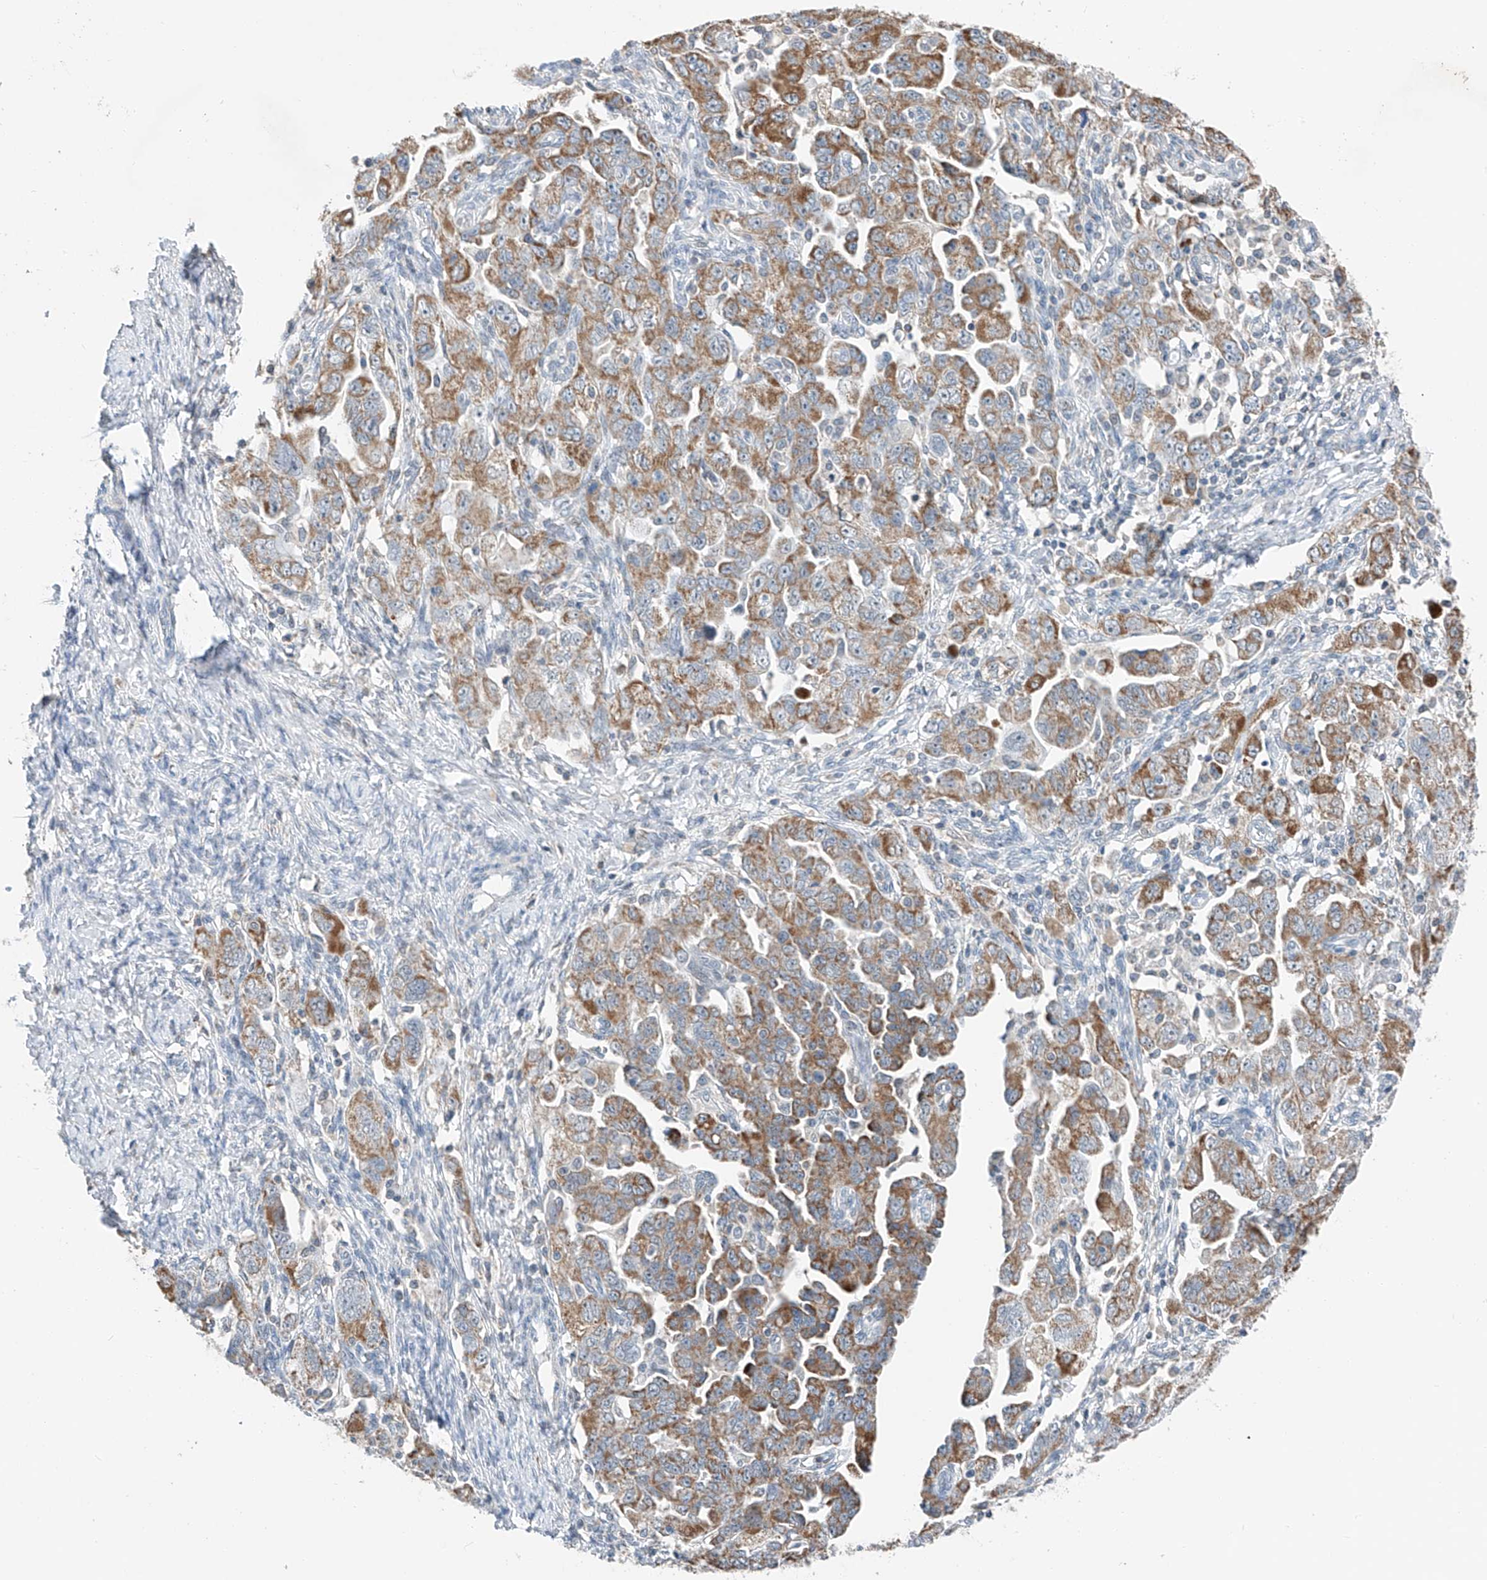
{"staining": {"intensity": "moderate", "quantity": ">75%", "location": "cytoplasmic/membranous"}, "tissue": "ovarian cancer", "cell_type": "Tumor cells", "image_type": "cancer", "snomed": [{"axis": "morphology", "description": "Carcinoma, NOS"}, {"axis": "morphology", "description": "Cystadenocarcinoma, serous, NOS"}, {"axis": "topography", "description": "Ovary"}], "caption": "Immunohistochemical staining of serous cystadenocarcinoma (ovarian) reveals moderate cytoplasmic/membranous protein positivity in approximately >75% of tumor cells. (DAB (3,3'-diaminobenzidine) IHC, brown staining for protein, blue staining for nuclei).", "gene": "KLF15", "patient": {"sex": "female", "age": 69}}